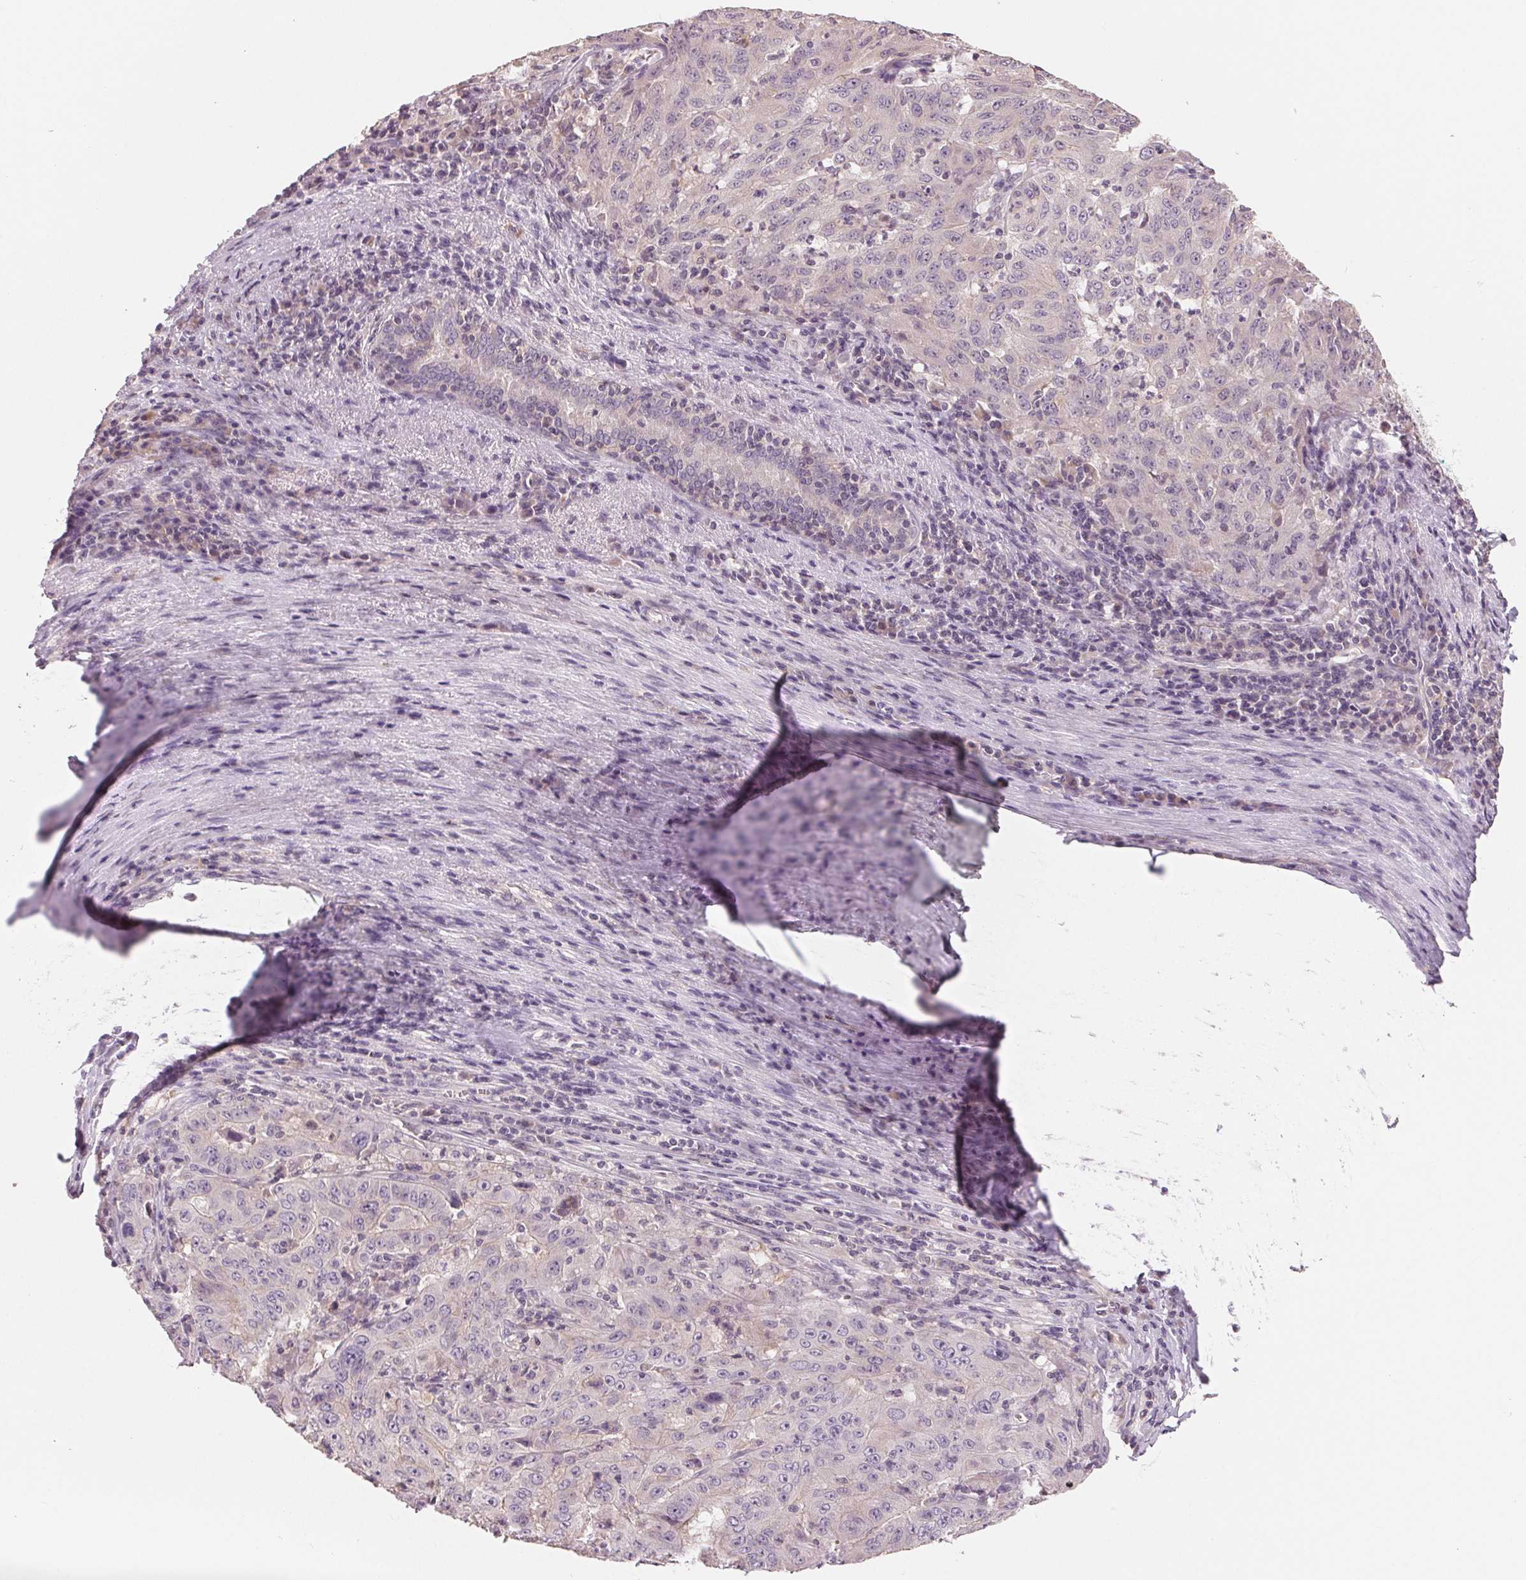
{"staining": {"intensity": "negative", "quantity": "none", "location": "none"}, "tissue": "pancreatic cancer", "cell_type": "Tumor cells", "image_type": "cancer", "snomed": [{"axis": "morphology", "description": "Adenocarcinoma, NOS"}, {"axis": "topography", "description": "Pancreas"}], "caption": "A micrograph of pancreatic cancer (adenocarcinoma) stained for a protein exhibits no brown staining in tumor cells.", "gene": "AQP8", "patient": {"sex": "male", "age": 63}}